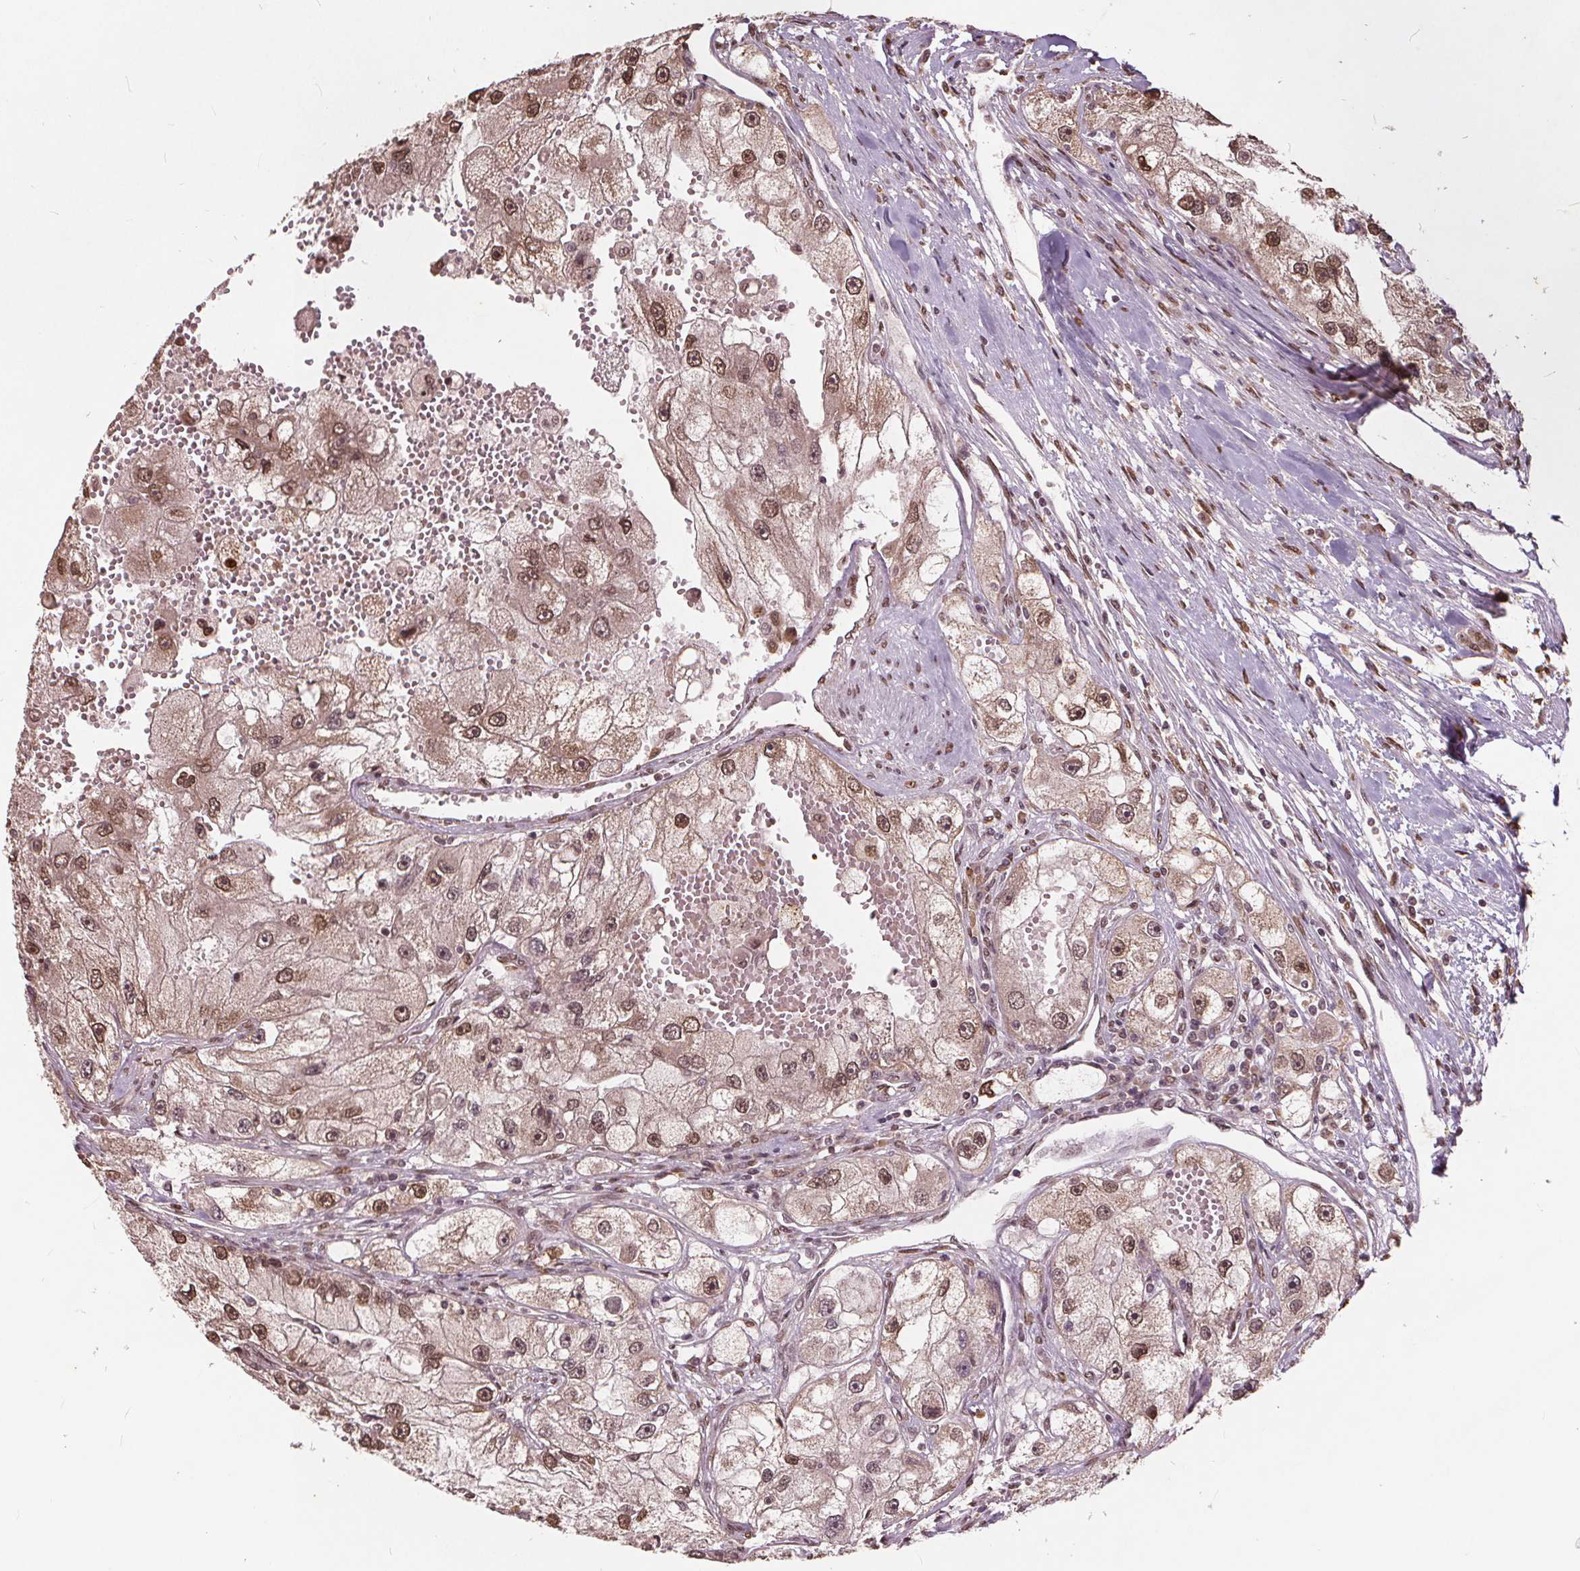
{"staining": {"intensity": "moderate", "quantity": ">75%", "location": "nuclear"}, "tissue": "renal cancer", "cell_type": "Tumor cells", "image_type": "cancer", "snomed": [{"axis": "morphology", "description": "Adenocarcinoma, NOS"}, {"axis": "topography", "description": "Kidney"}], "caption": "This photomicrograph reveals IHC staining of human renal adenocarcinoma, with medium moderate nuclear positivity in about >75% of tumor cells.", "gene": "HIF1AN", "patient": {"sex": "male", "age": 63}}